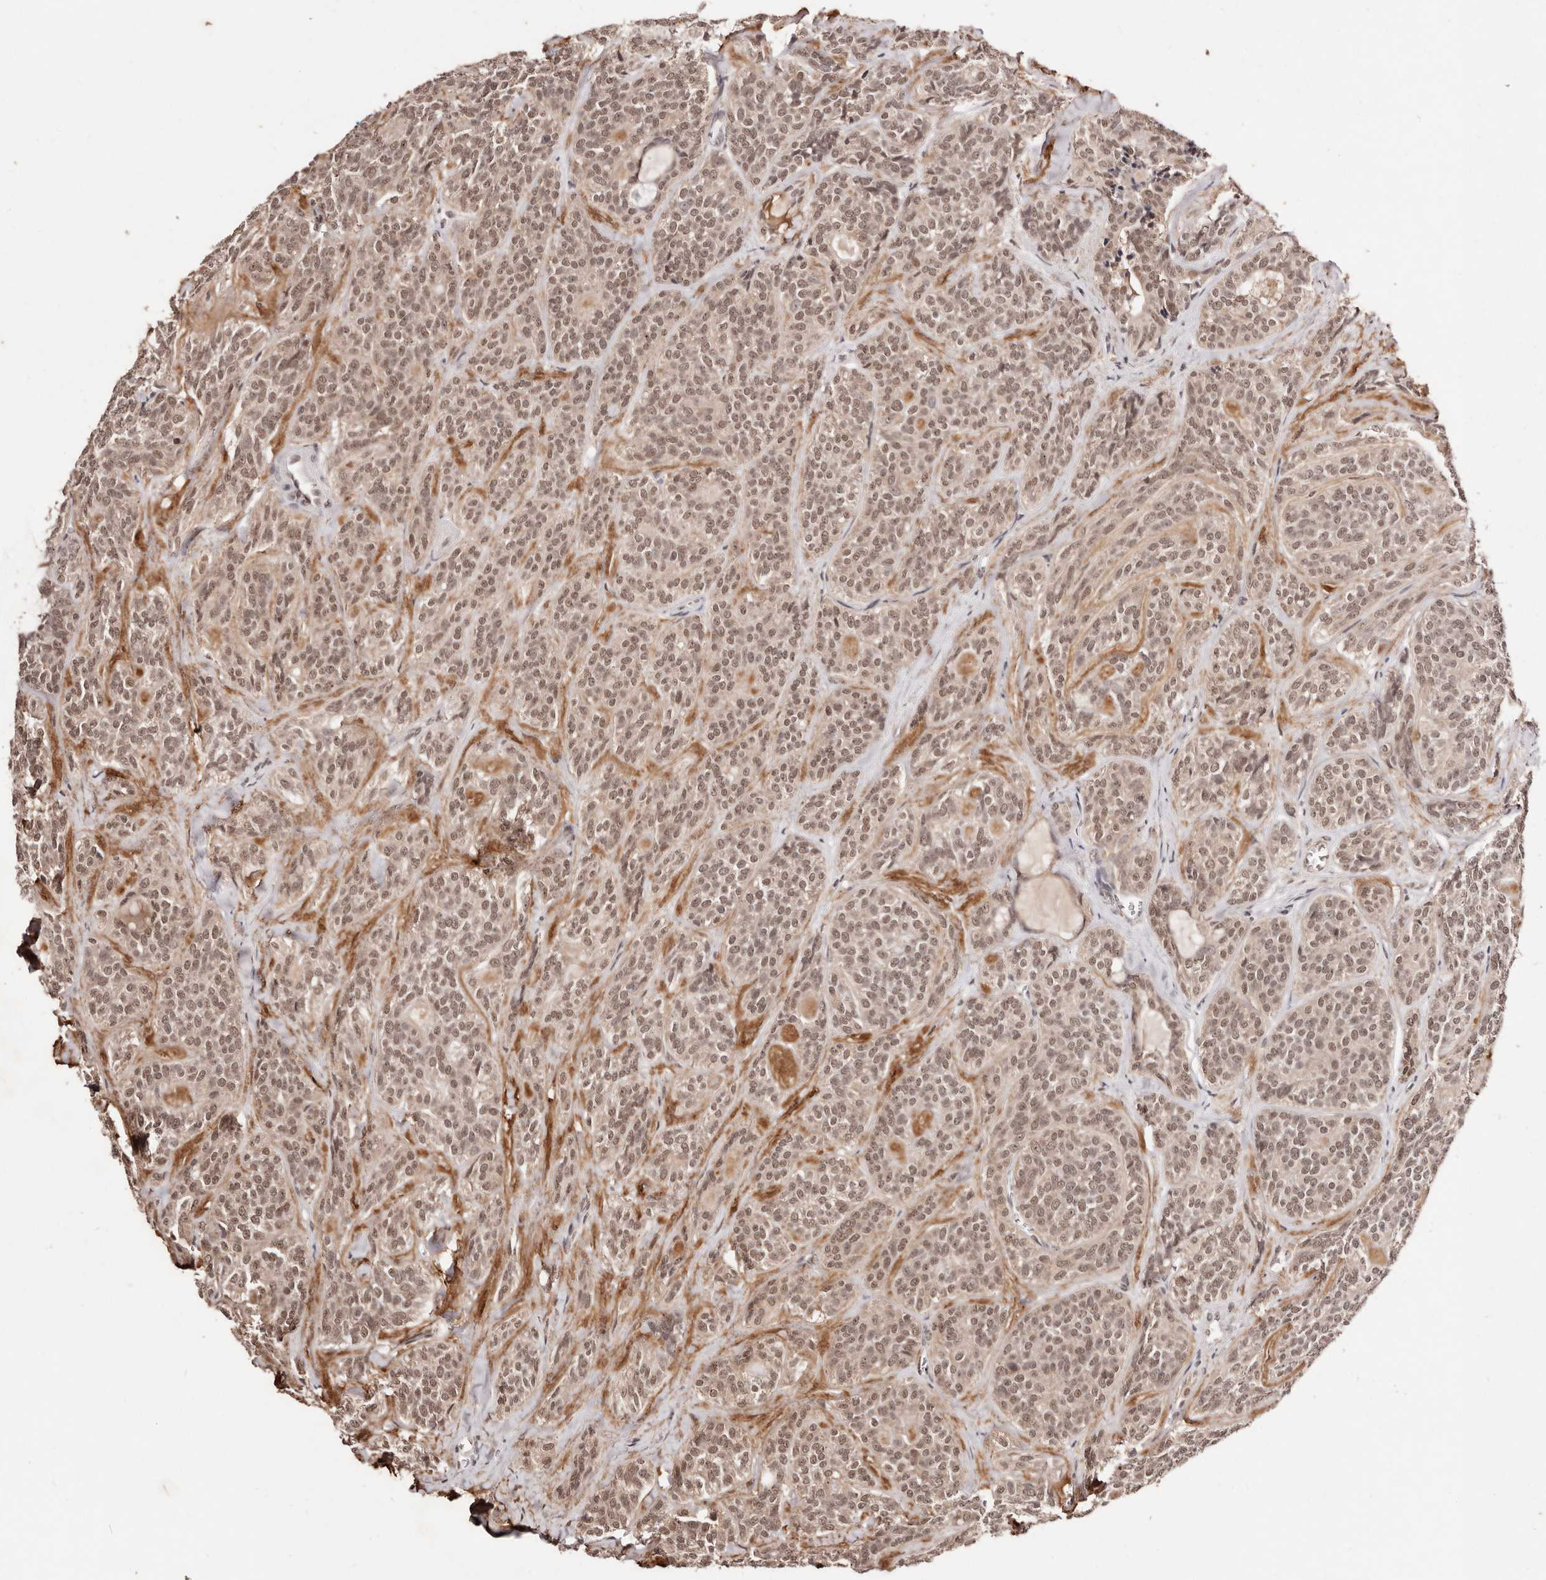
{"staining": {"intensity": "moderate", "quantity": ">75%", "location": "nuclear"}, "tissue": "head and neck cancer", "cell_type": "Tumor cells", "image_type": "cancer", "snomed": [{"axis": "morphology", "description": "Adenocarcinoma, NOS"}, {"axis": "topography", "description": "Head-Neck"}], "caption": "Immunohistochemistry (IHC) histopathology image of human head and neck cancer stained for a protein (brown), which displays medium levels of moderate nuclear expression in approximately >75% of tumor cells.", "gene": "BICRAL", "patient": {"sex": "male", "age": 66}}